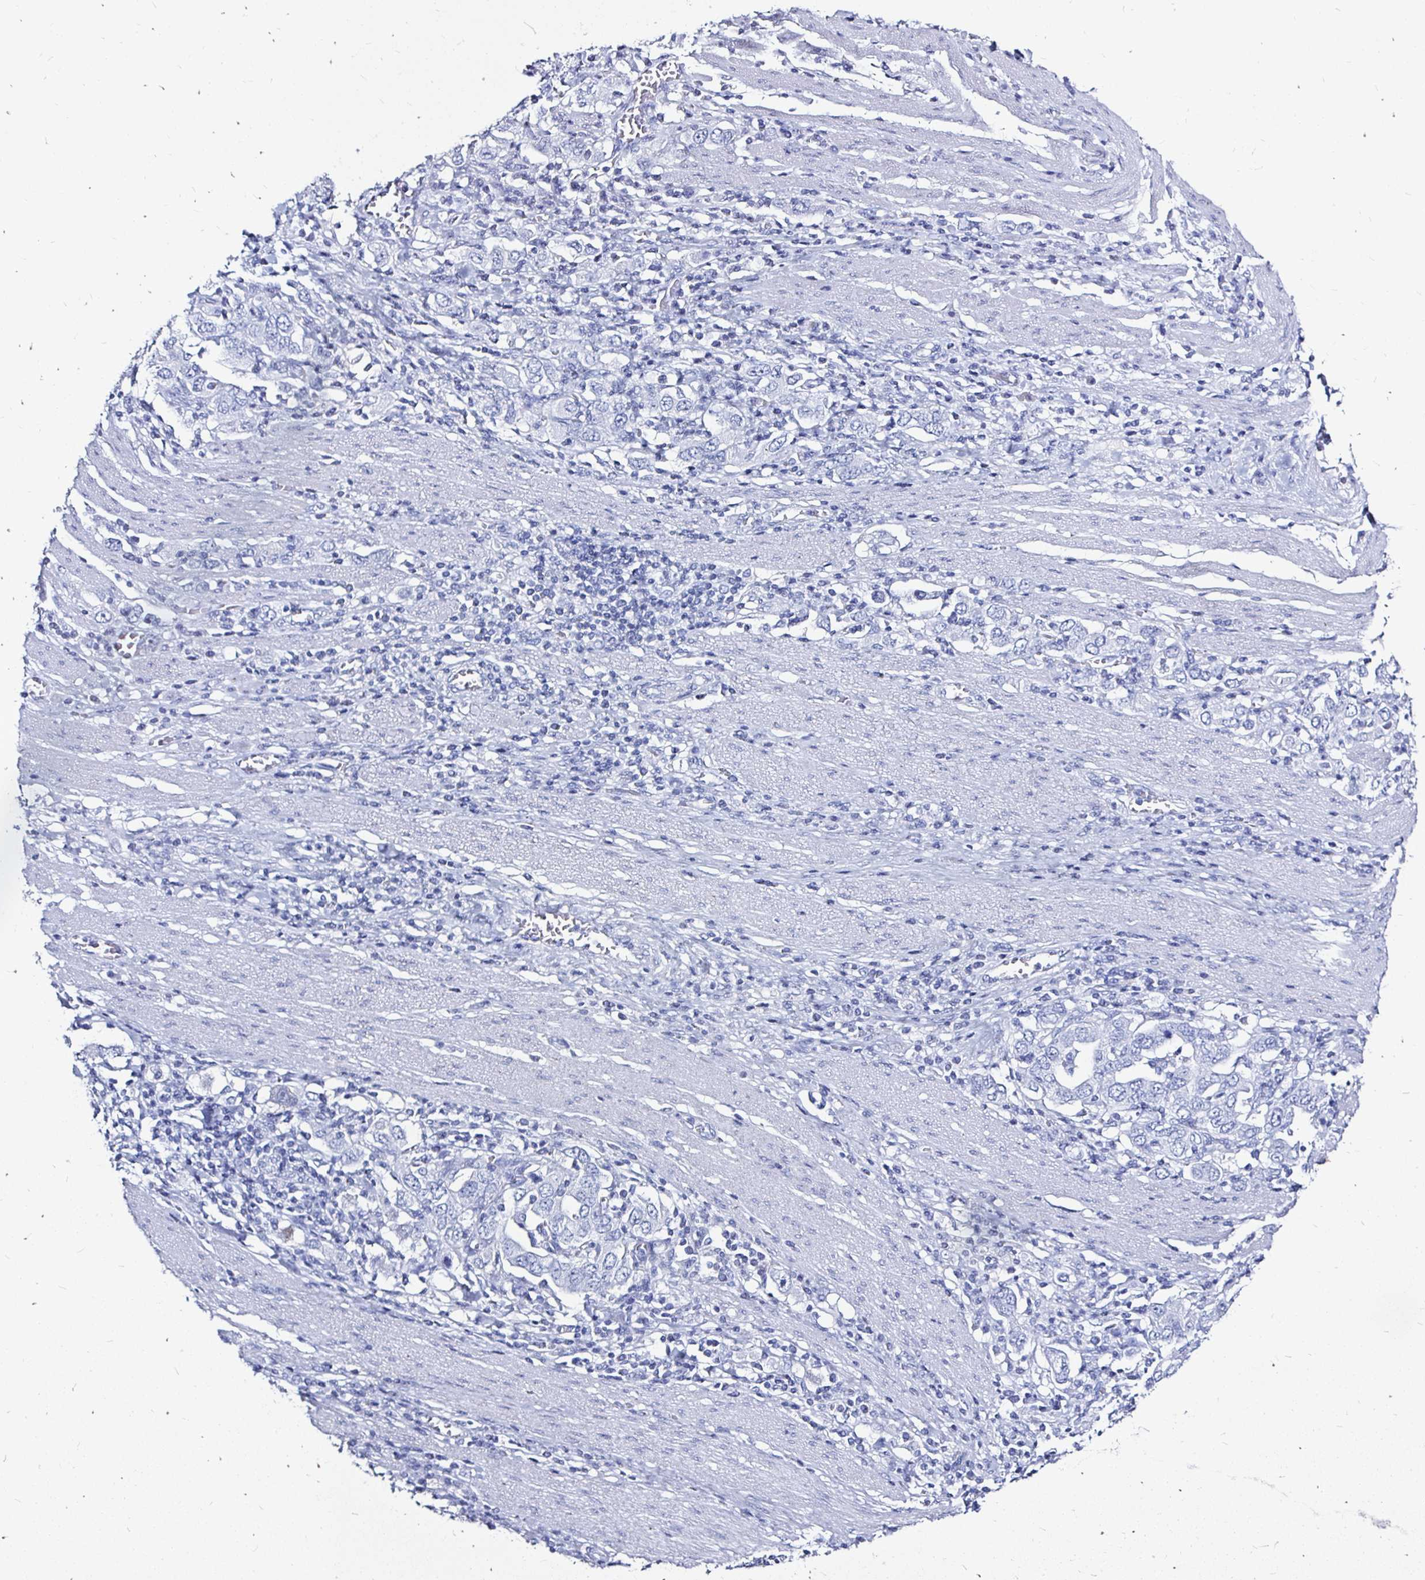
{"staining": {"intensity": "negative", "quantity": "none", "location": "none"}, "tissue": "stomach cancer", "cell_type": "Tumor cells", "image_type": "cancer", "snomed": [{"axis": "morphology", "description": "Adenocarcinoma, NOS"}, {"axis": "topography", "description": "Stomach, upper"}, {"axis": "topography", "description": "Stomach"}], "caption": "A high-resolution photomicrograph shows immunohistochemistry staining of stomach adenocarcinoma, which shows no significant positivity in tumor cells.", "gene": "LUZP4", "patient": {"sex": "male", "age": 62}}